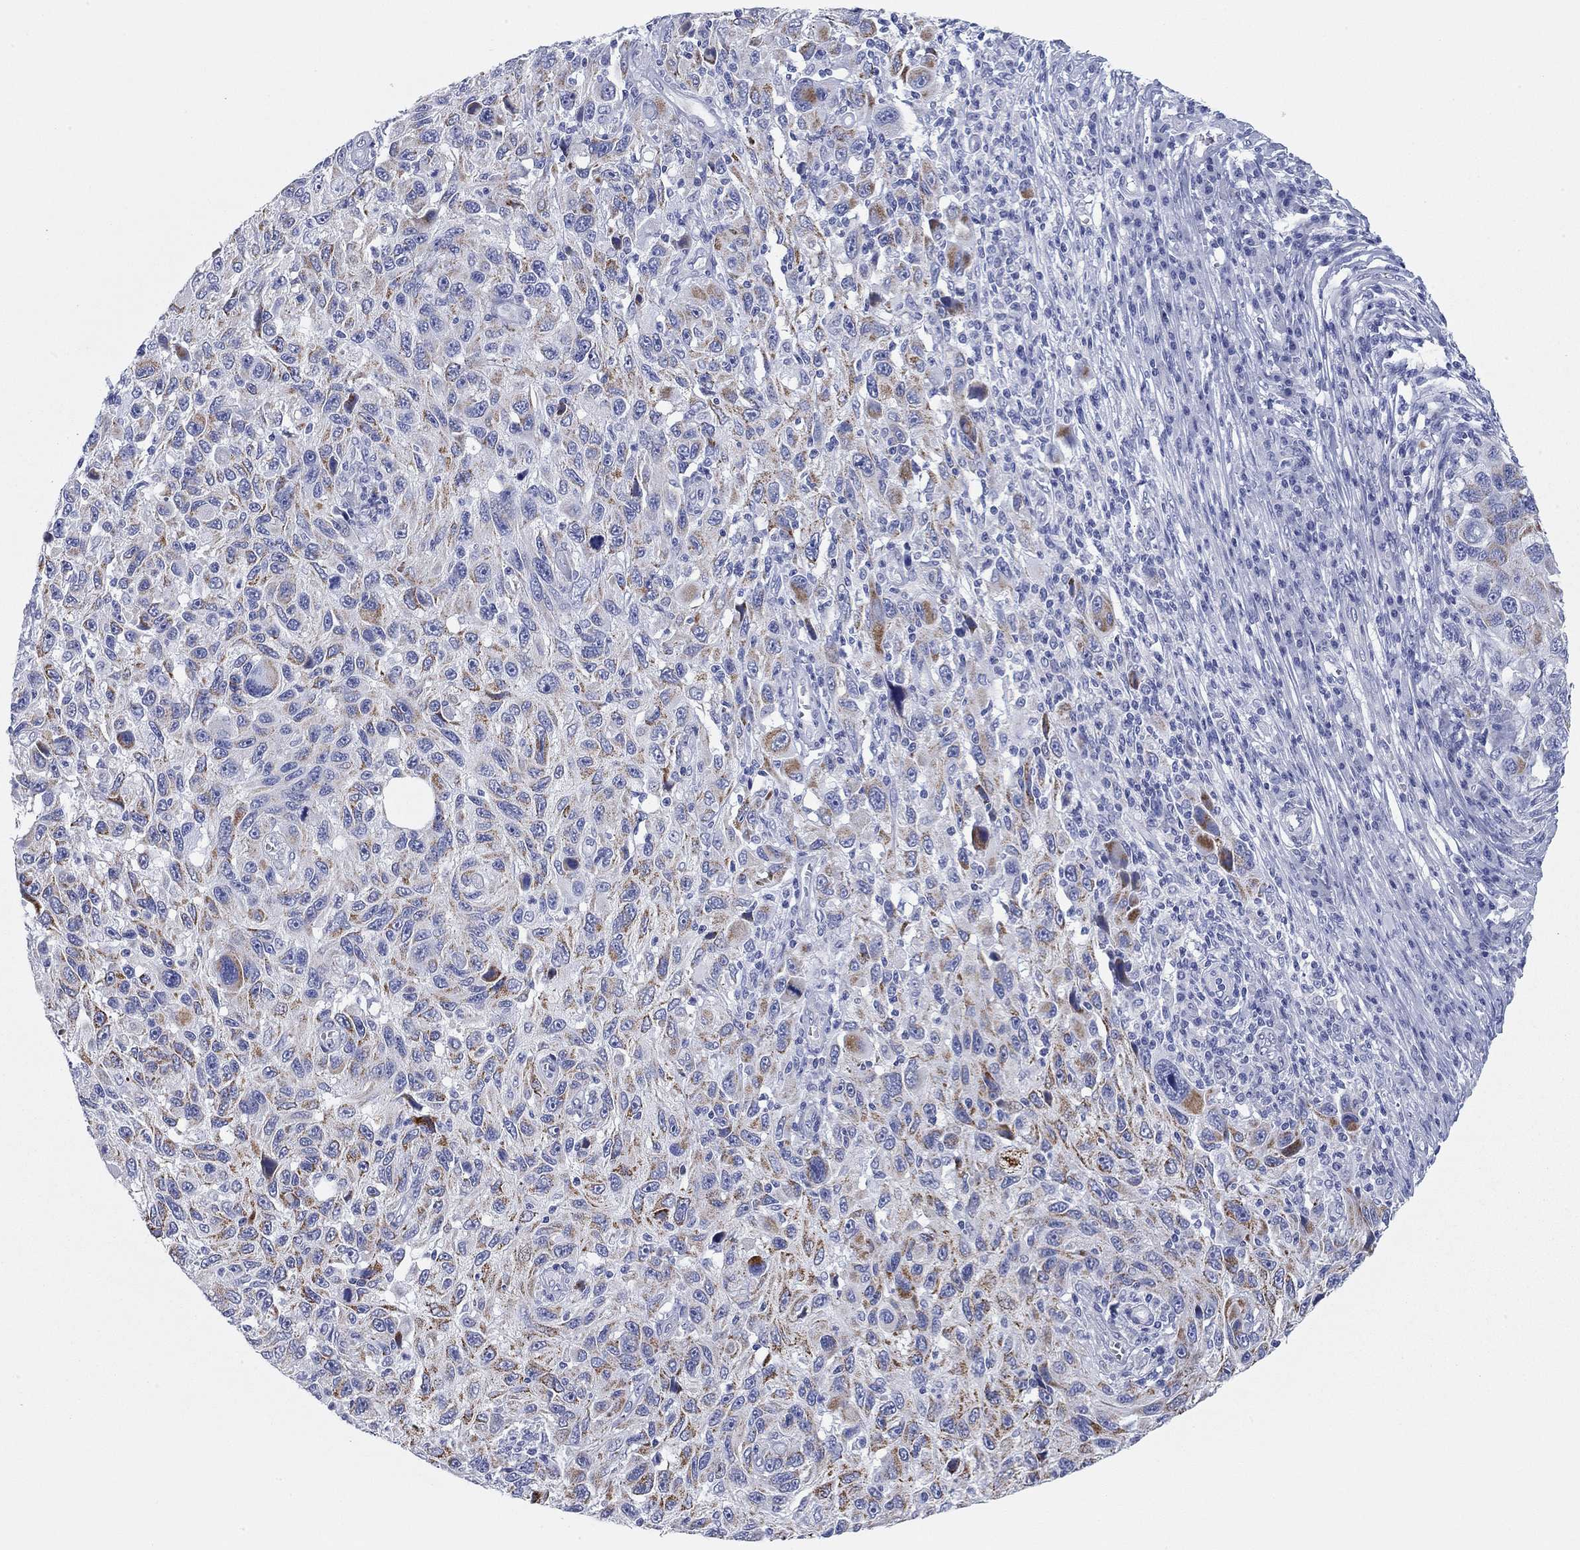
{"staining": {"intensity": "strong", "quantity": "25%-75%", "location": "cytoplasmic/membranous"}, "tissue": "melanoma", "cell_type": "Tumor cells", "image_type": "cancer", "snomed": [{"axis": "morphology", "description": "Malignant melanoma, NOS"}, {"axis": "topography", "description": "Skin"}], "caption": "Tumor cells show high levels of strong cytoplasmic/membranous expression in approximately 25%-75% of cells in malignant melanoma. (DAB IHC with brightfield microscopy, high magnification).", "gene": "CHI3L2", "patient": {"sex": "male", "age": 53}}